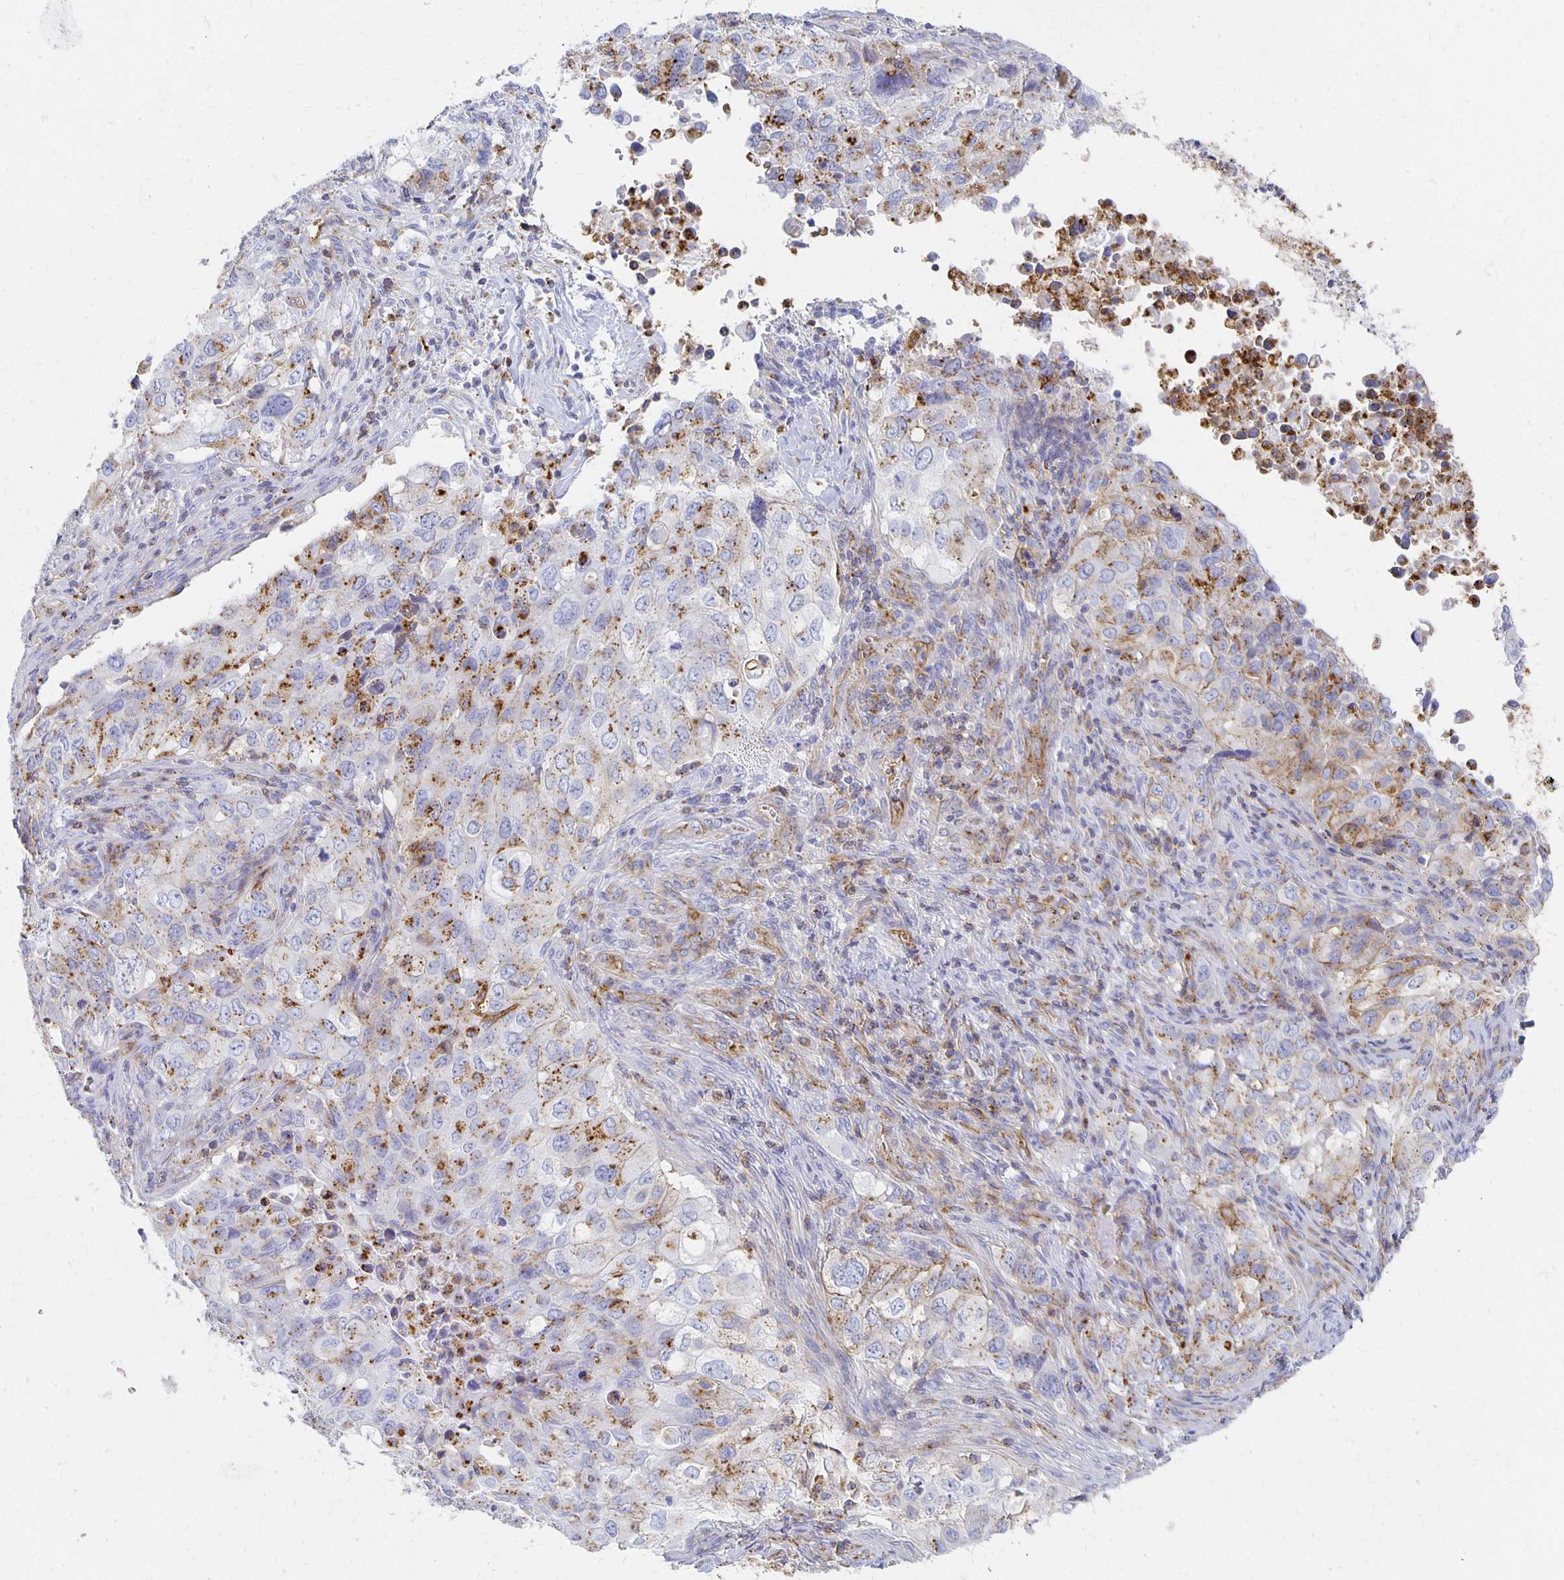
{"staining": {"intensity": "moderate", "quantity": ">75%", "location": "cytoplasmic/membranous"}, "tissue": "lung cancer", "cell_type": "Tumor cells", "image_type": "cancer", "snomed": [{"axis": "morphology", "description": "Adenocarcinoma, NOS"}, {"axis": "morphology", "description": "Adenocarcinoma, metastatic, NOS"}, {"axis": "topography", "description": "Lymph node"}, {"axis": "topography", "description": "Lung"}], "caption": "Lung cancer (adenocarcinoma) stained for a protein (brown) reveals moderate cytoplasmic/membranous positive positivity in approximately >75% of tumor cells.", "gene": "TAAR1", "patient": {"sex": "female", "age": 42}}